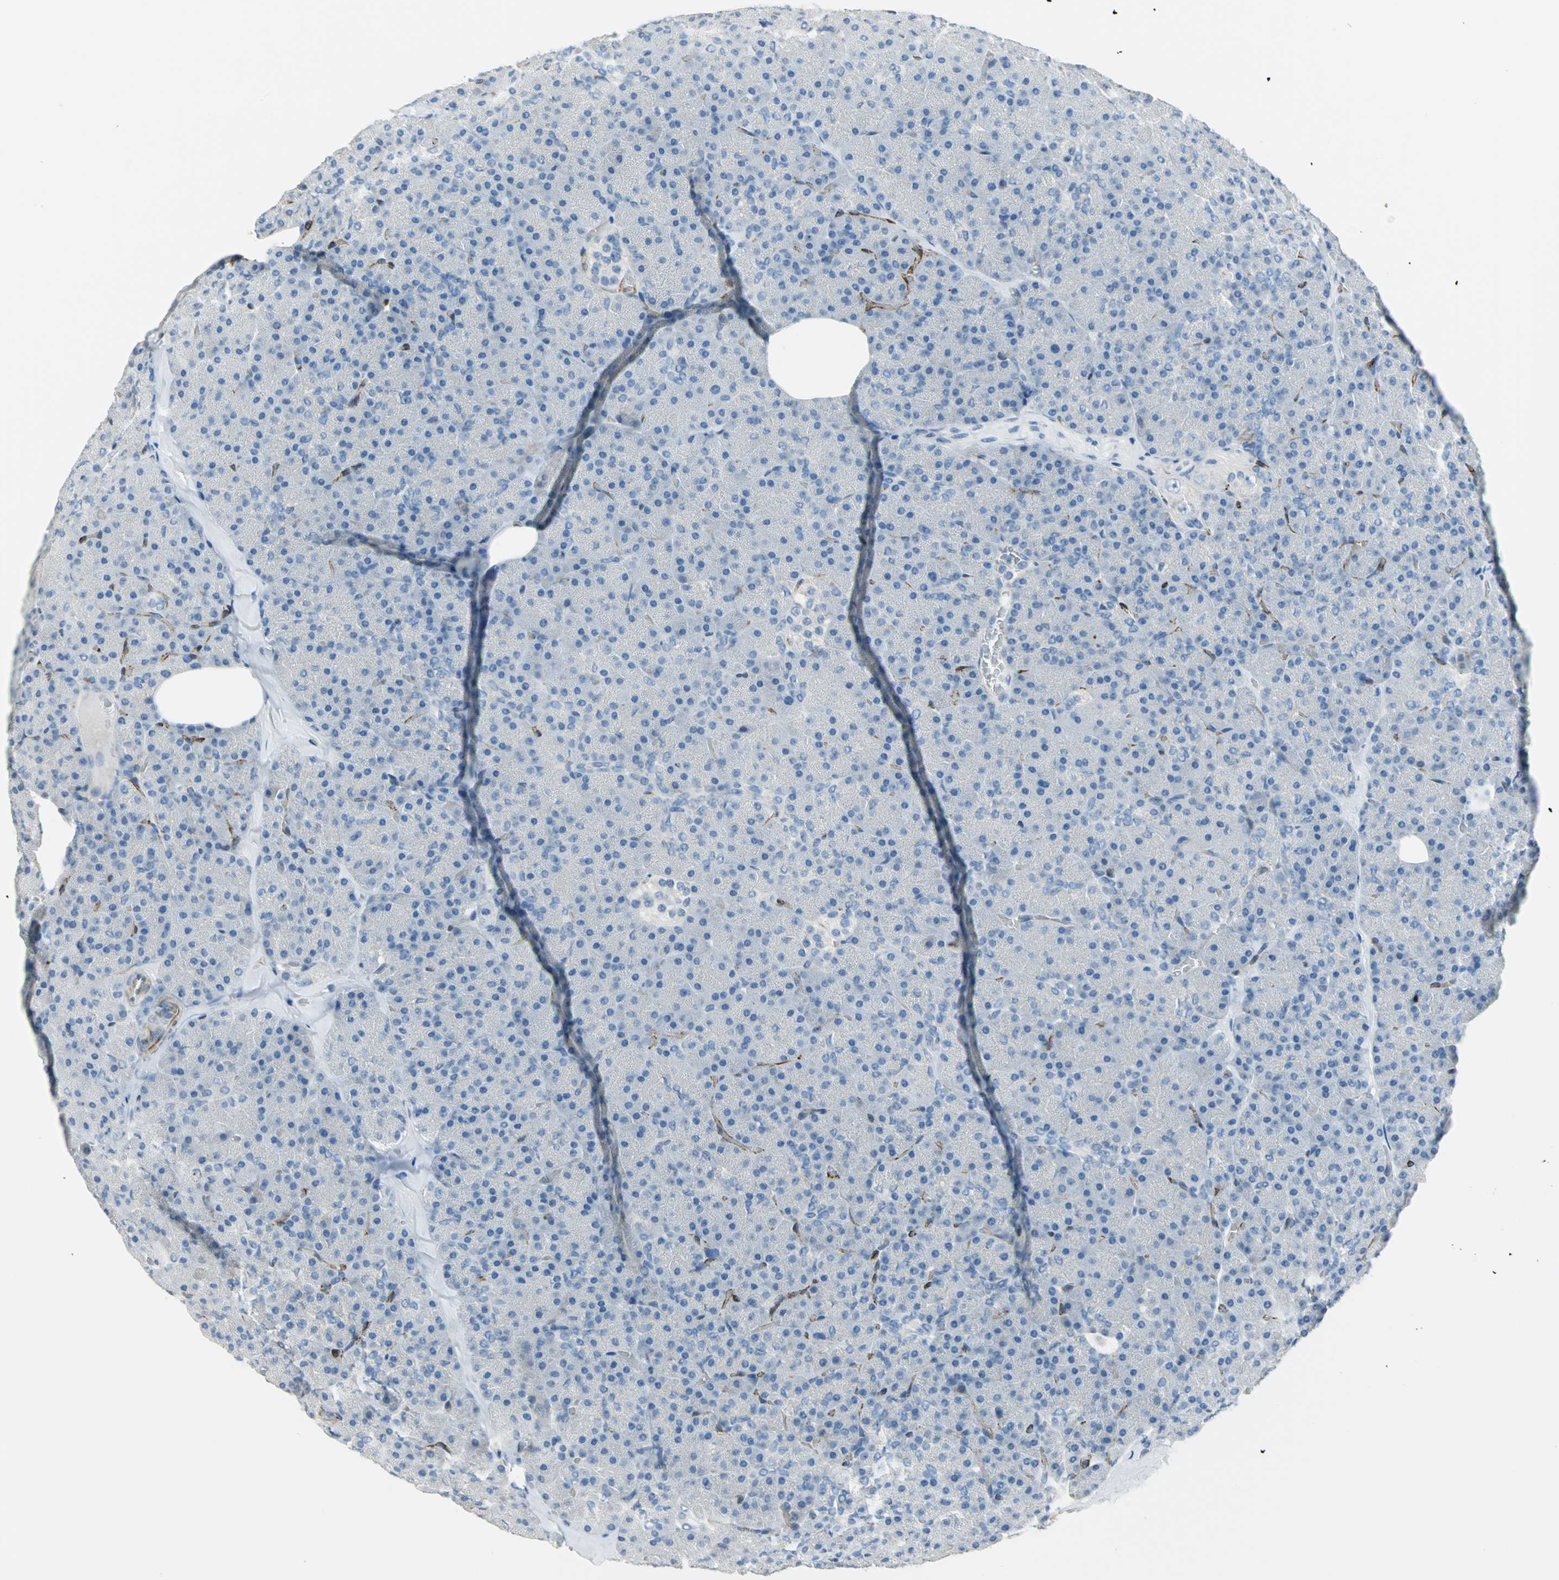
{"staining": {"intensity": "negative", "quantity": "none", "location": "none"}, "tissue": "pancreas", "cell_type": "Exocrine glandular cells", "image_type": "normal", "snomed": [{"axis": "morphology", "description": "Normal tissue, NOS"}, {"axis": "topography", "description": "Pancreas"}], "caption": "Immunohistochemical staining of unremarkable human pancreas shows no significant positivity in exocrine glandular cells. Brightfield microscopy of immunohistochemistry stained with DAB (3,3'-diaminobenzidine) (brown) and hematoxylin (blue), captured at high magnification.", "gene": "ALOX15", "patient": {"sex": "female", "age": 35}}